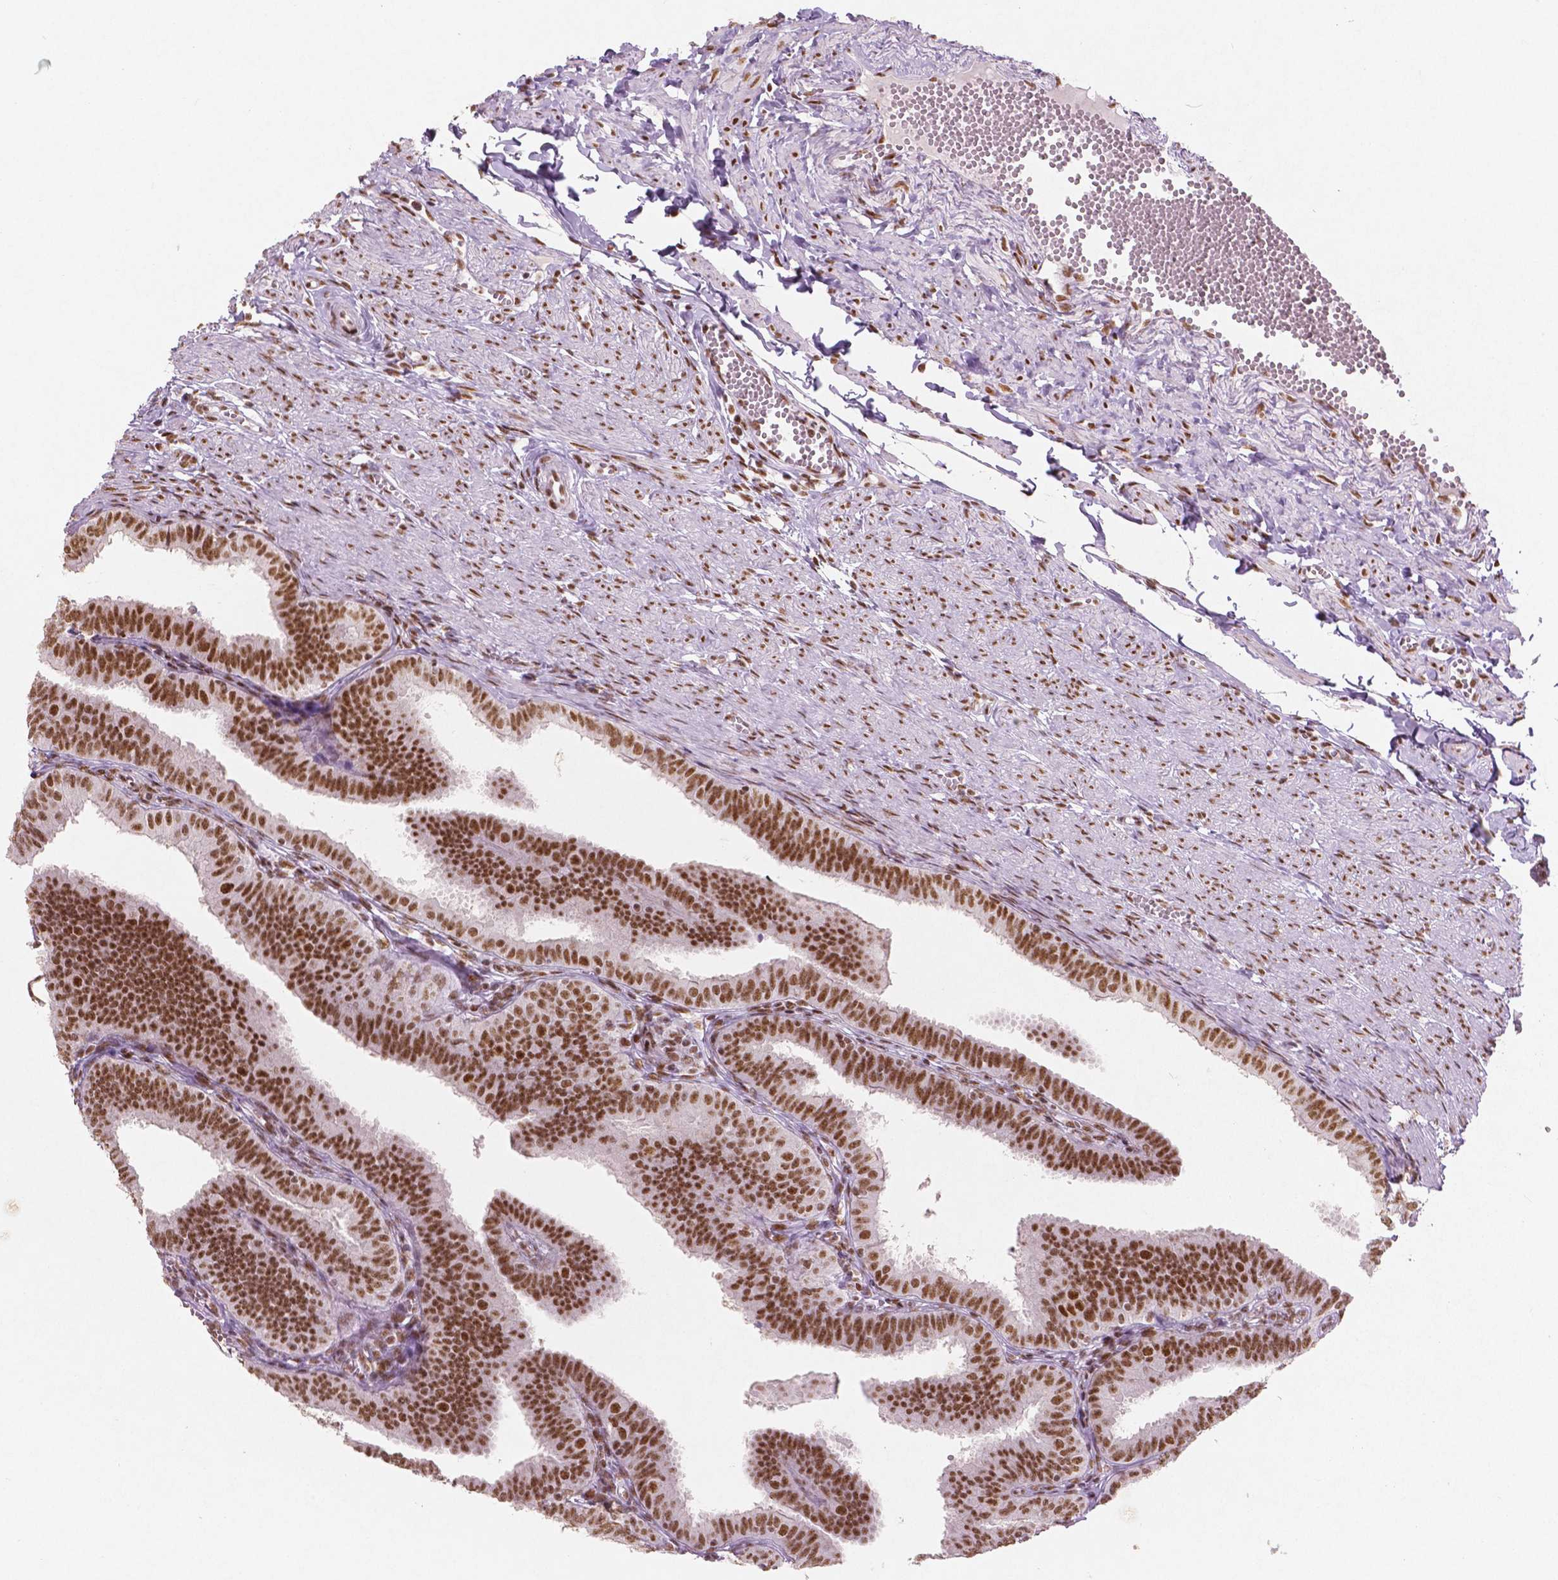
{"staining": {"intensity": "strong", "quantity": ">75%", "location": "nuclear"}, "tissue": "fallopian tube", "cell_type": "Glandular cells", "image_type": "normal", "snomed": [{"axis": "morphology", "description": "Normal tissue, NOS"}, {"axis": "topography", "description": "Fallopian tube"}], "caption": "An immunohistochemistry (IHC) photomicrograph of normal tissue is shown. Protein staining in brown labels strong nuclear positivity in fallopian tube within glandular cells. (Stains: DAB in brown, nuclei in blue, Microscopy: brightfield microscopy at high magnification).", "gene": "BRD4", "patient": {"sex": "female", "age": 25}}